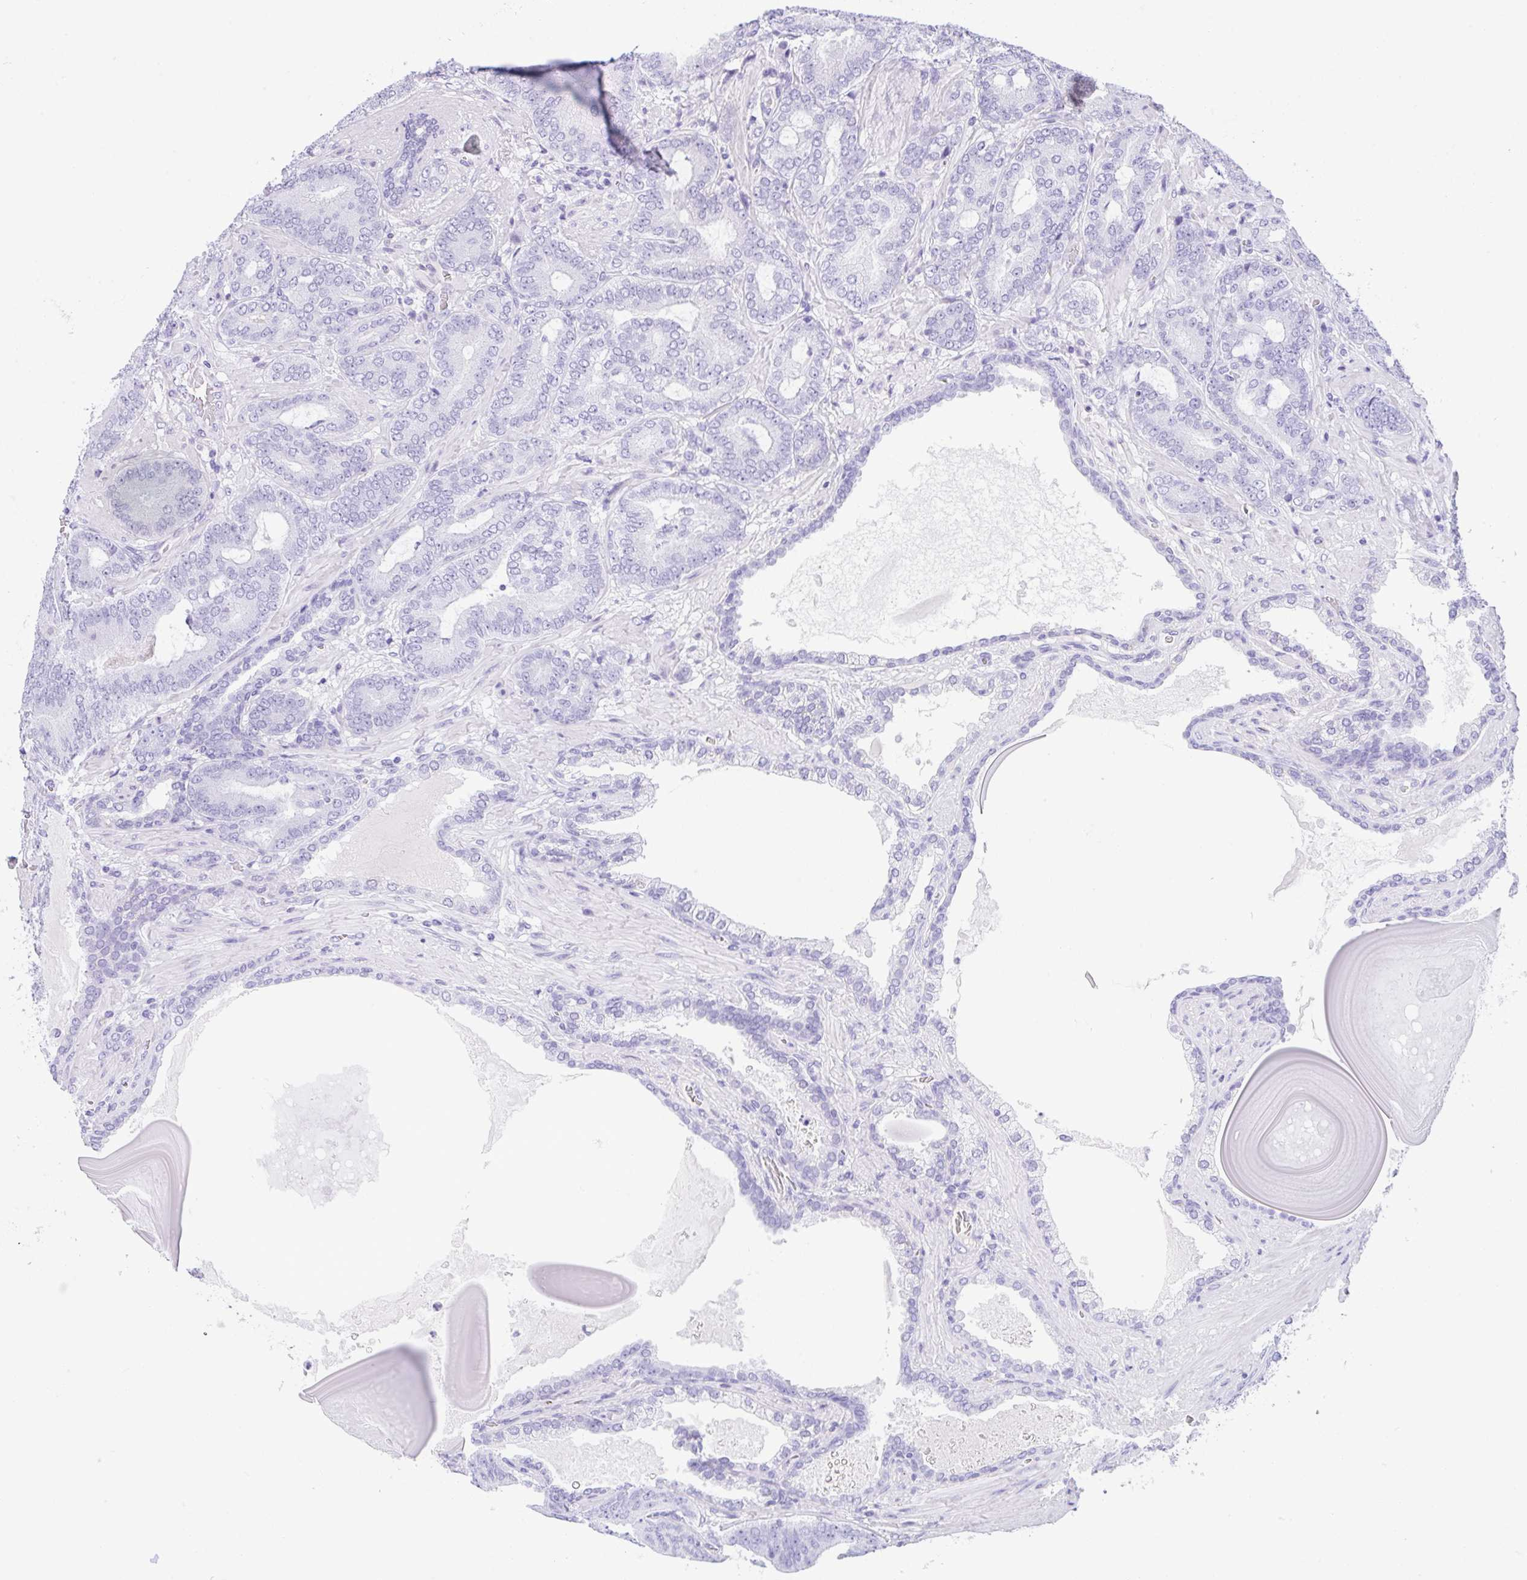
{"staining": {"intensity": "negative", "quantity": "none", "location": "none"}, "tissue": "prostate cancer", "cell_type": "Tumor cells", "image_type": "cancer", "snomed": [{"axis": "morphology", "description": "Adenocarcinoma, High grade"}, {"axis": "topography", "description": "Prostate"}], "caption": "The histopathology image shows no staining of tumor cells in prostate high-grade adenocarcinoma. (Brightfield microscopy of DAB immunohistochemistry at high magnification).", "gene": "CPA1", "patient": {"sex": "male", "age": 62}}